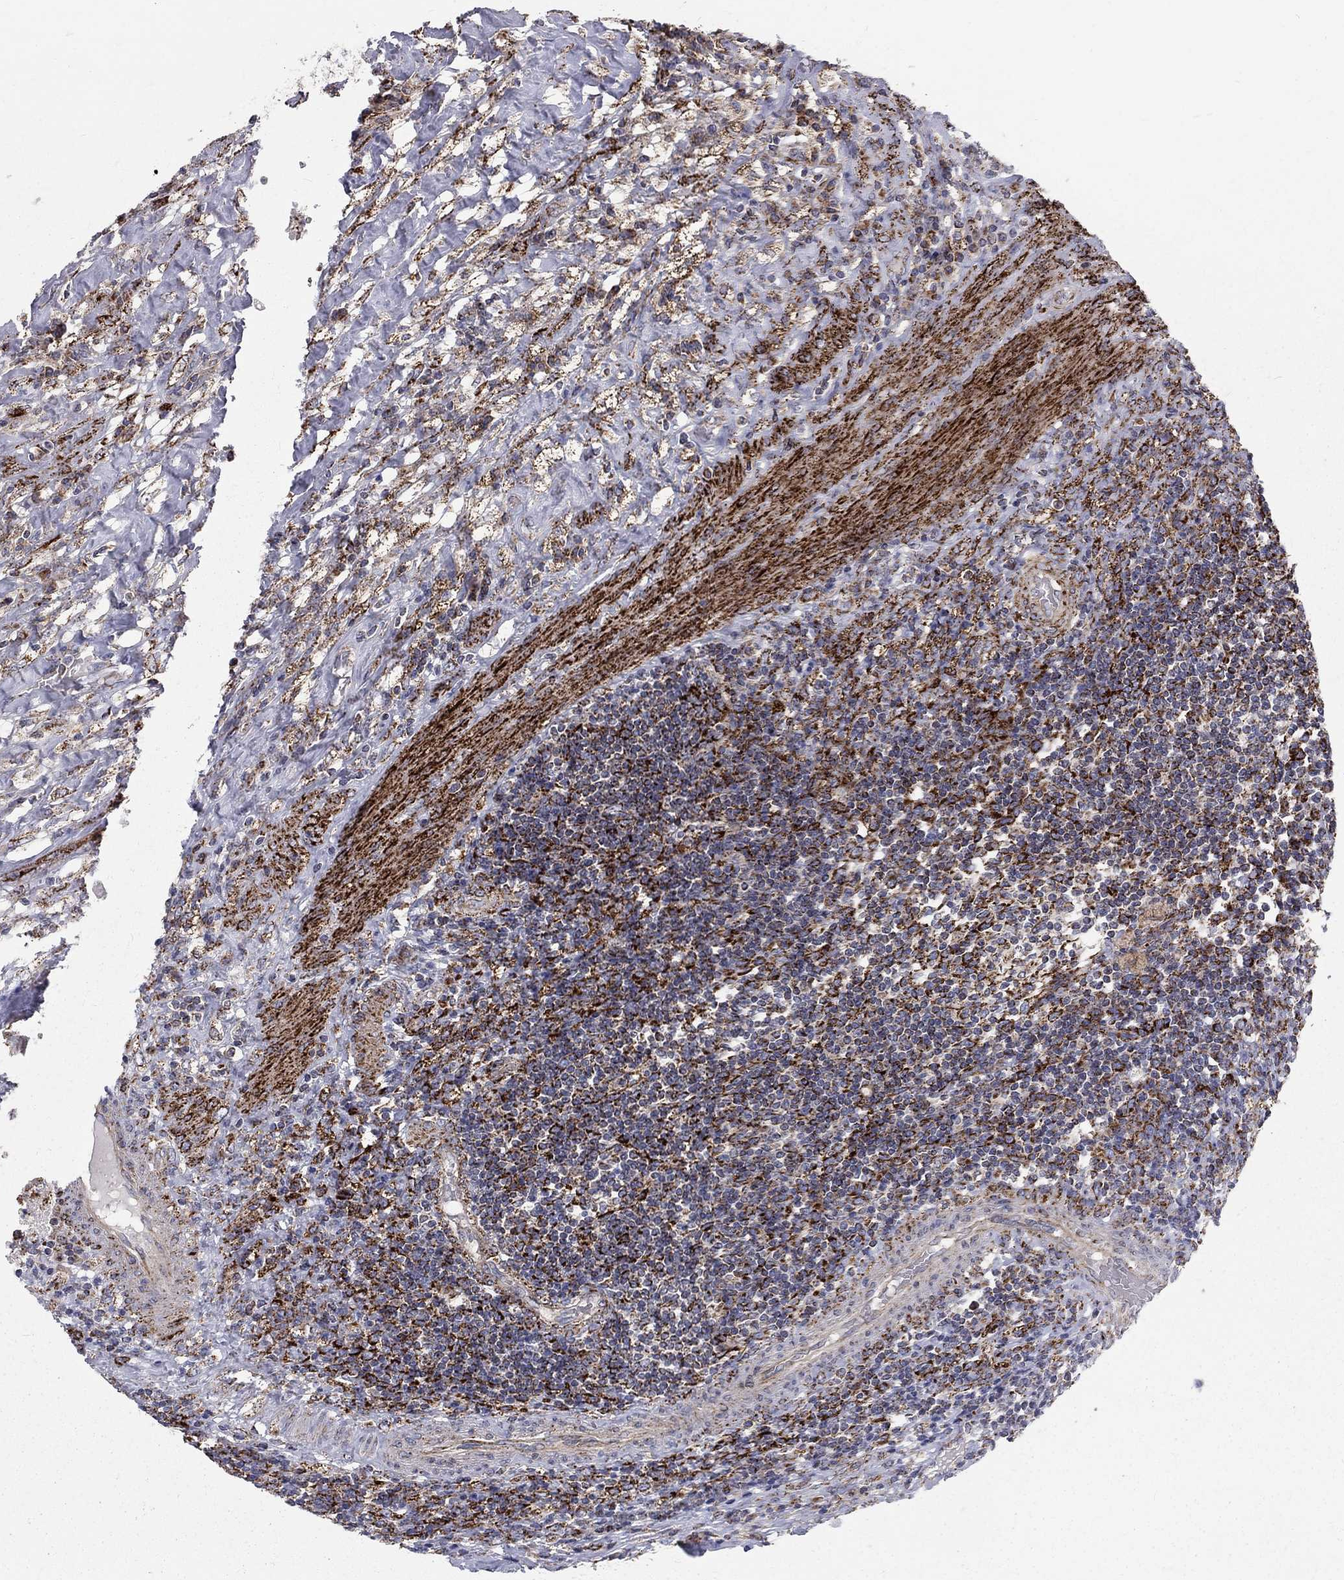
{"staining": {"intensity": "strong", "quantity": ">75%", "location": "cytoplasmic/membranous"}, "tissue": "testis cancer", "cell_type": "Tumor cells", "image_type": "cancer", "snomed": [{"axis": "morphology", "description": "Necrosis, NOS"}, {"axis": "morphology", "description": "Carcinoma, Embryonal, NOS"}, {"axis": "topography", "description": "Testis"}], "caption": "Protein staining of testis cancer tissue reveals strong cytoplasmic/membranous staining in approximately >75% of tumor cells.", "gene": "ALDH1B1", "patient": {"sex": "male", "age": 19}}